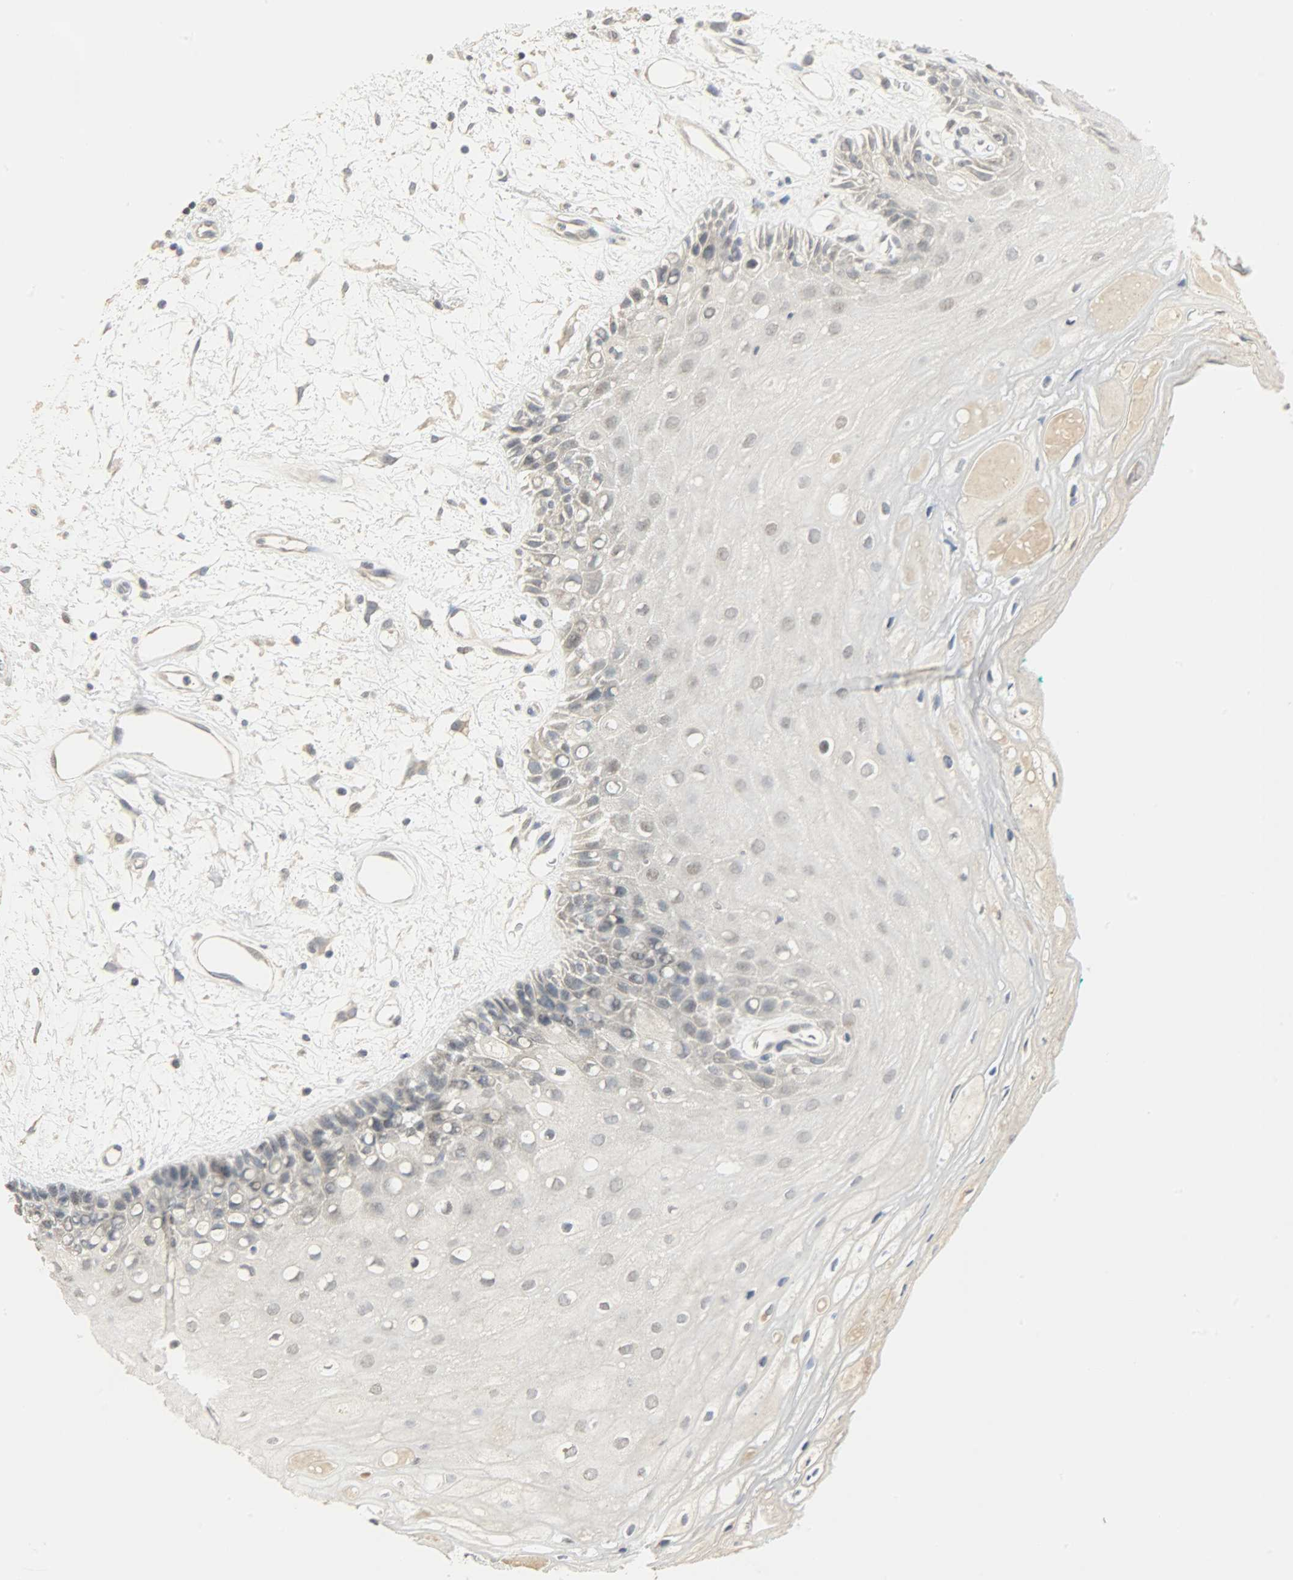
{"staining": {"intensity": "weak", "quantity": "25%-75%", "location": "nuclear"}, "tissue": "oral mucosa", "cell_type": "Squamous epithelial cells", "image_type": "normal", "snomed": [{"axis": "morphology", "description": "Normal tissue, NOS"}, {"axis": "morphology", "description": "Squamous cell carcinoma, NOS"}, {"axis": "topography", "description": "Skeletal muscle"}, {"axis": "topography", "description": "Oral tissue"}, {"axis": "topography", "description": "Head-Neck"}], "caption": "Squamous epithelial cells exhibit low levels of weak nuclear staining in approximately 25%-75% of cells in unremarkable oral mucosa. (Brightfield microscopy of DAB IHC at high magnification).", "gene": "DNAJB6", "patient": {"sex": "female", "age": 84}}